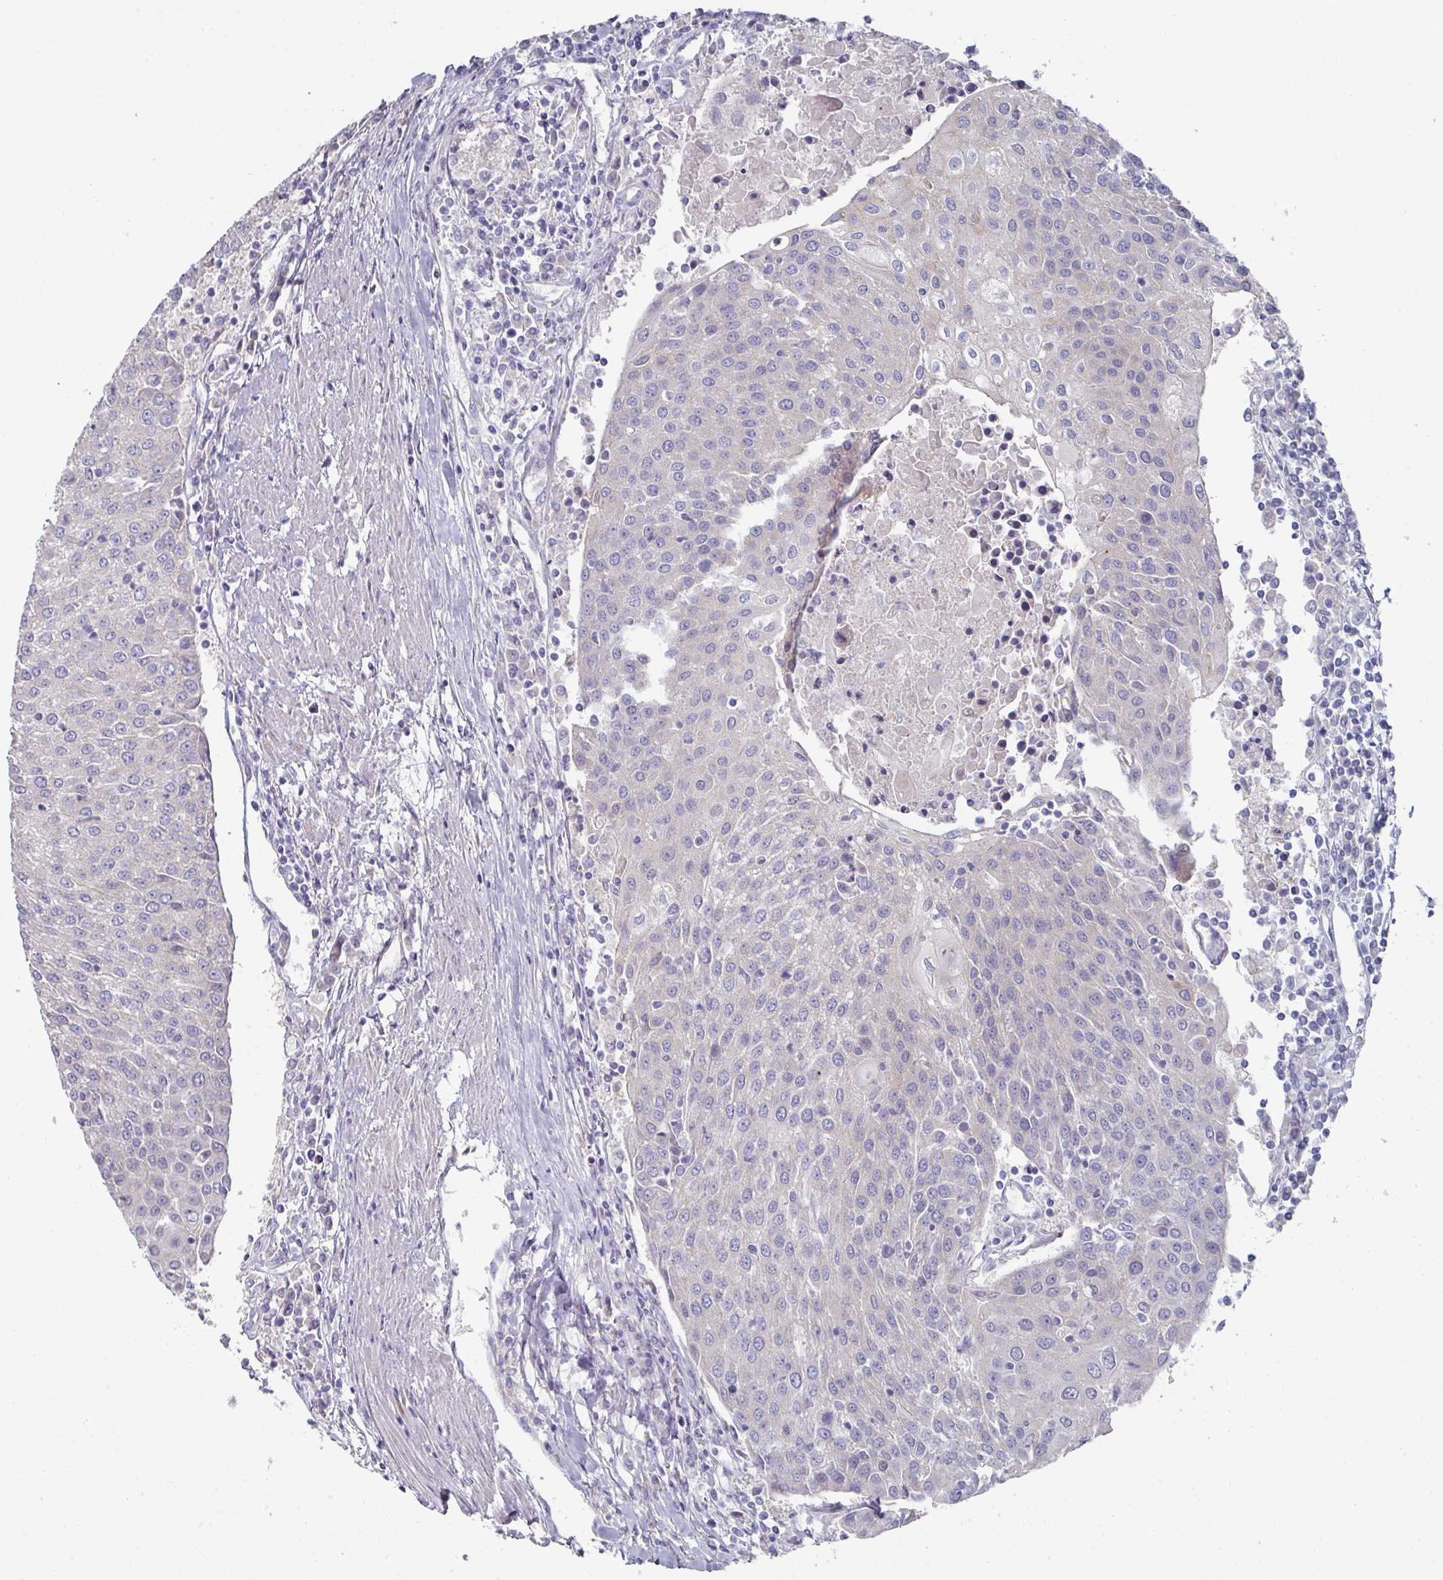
{"staining": {"intensity": "negative", "quantity": "none", "location": "none"}, "tissue": "urothelial cancer", "cell_type": "Tumor cells", "image_type": "cancer", "snomed": [{"axis": "morphology", "description": "Urothelial carcinoma, High grade"}, {"axis": "topography", "description": "Urinary bladder"}], "caption": "This is a image of immunohistochemistry (IHC) staining of urothelial carcinoma (high-grade), which shows no positivity in tumor cells.", "gene": "NT5C1A", "patient": {"sex": "female", "age": 85}}